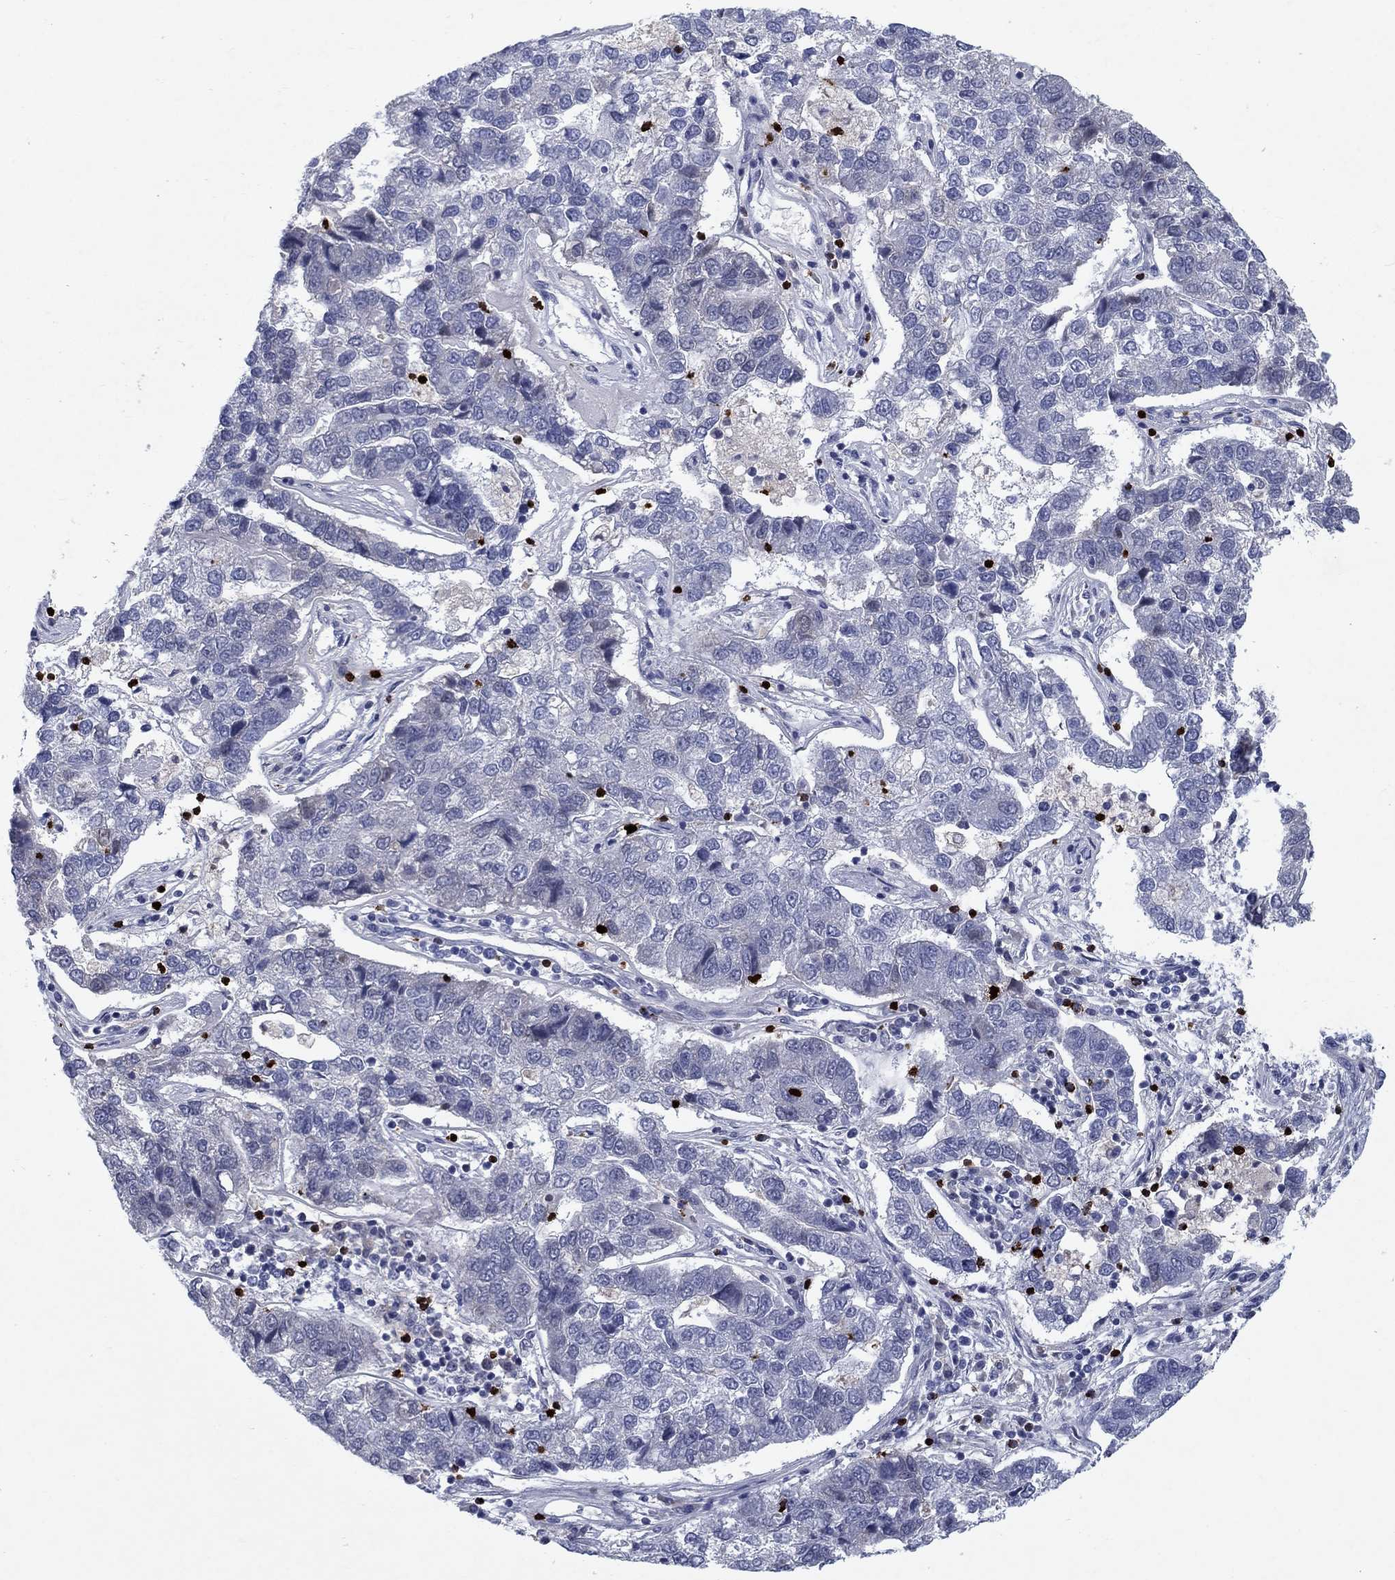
{"staining": {"intensity": "negative", "quantity": "none", "location": "none"}, "tissue": "pancreatic cancer", "cell_type": "Tumor cells", "image_type": "cancer", "snomed": [{"axis": "morphology", "description": "Adenocarcinoma, NOS"}, {"axis": "topography", "description": "Pancreas"}], "caption": "DAB immunohistochemical staining of human adenocarcinoma (pancreatic) demonstrates no significant positivity in tumor cells.", "gene": "GZMA", "patient": {"sex": "female", "age": 61}}